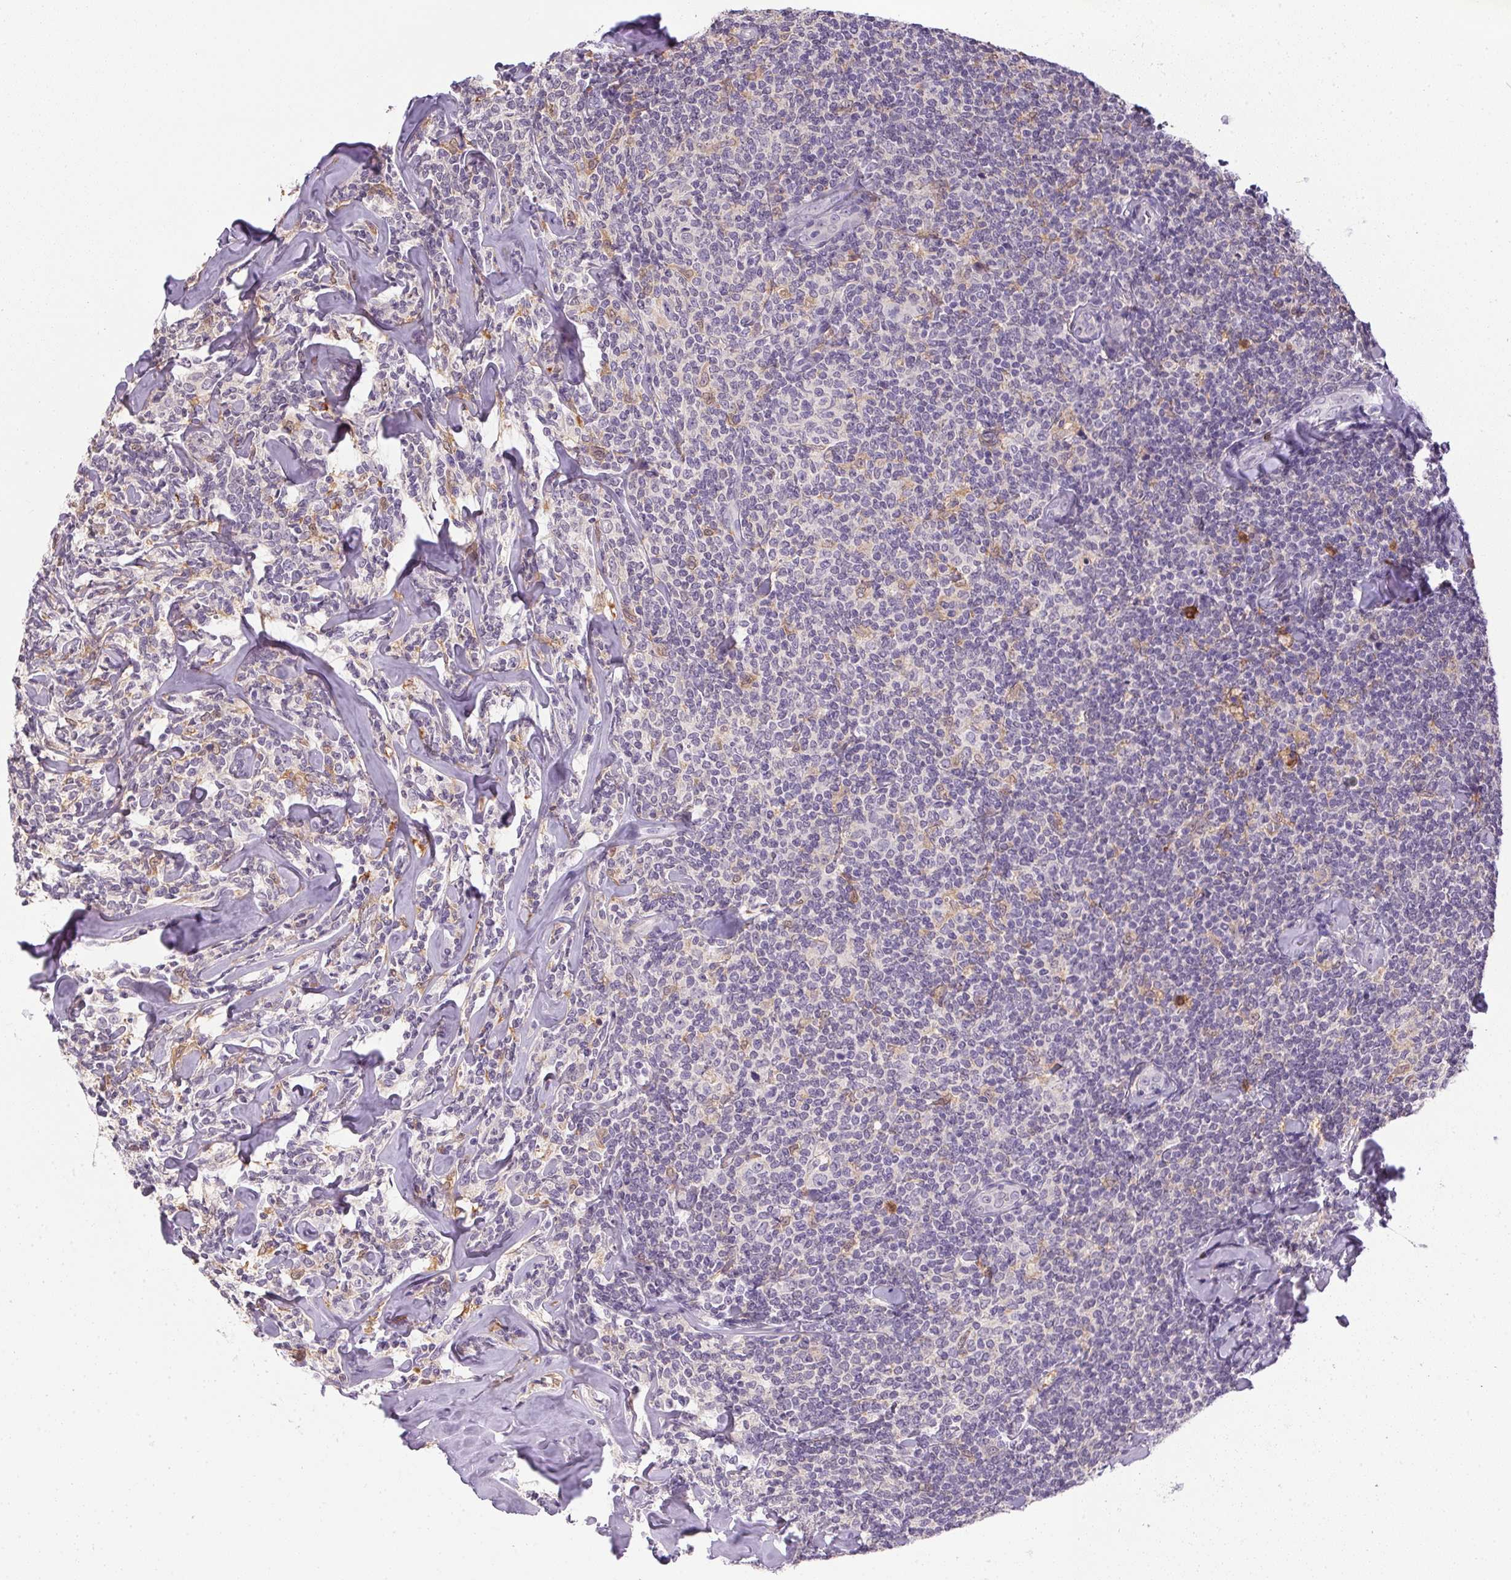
{"staining": {"intensity": "negative", "quantity": "none", "location": "none"}, "tissue": "lymphoma", "cell_type": "Tumor cells", "image_type": "cancer", "snomed": [{"axis": "morphology", "description": "Malignant lymphoma, non-Hodgkin's type, Low grade"}, {"axis": "topography", "description": "Lymph node"}], "caption": "Immunohistochemistry photomicrograph of lymphoma stained for a protein (brown), which displays no staining in tumor cells.", "gene": "DNAJC5G", "patient": {"sex": "female", "age": 56}}